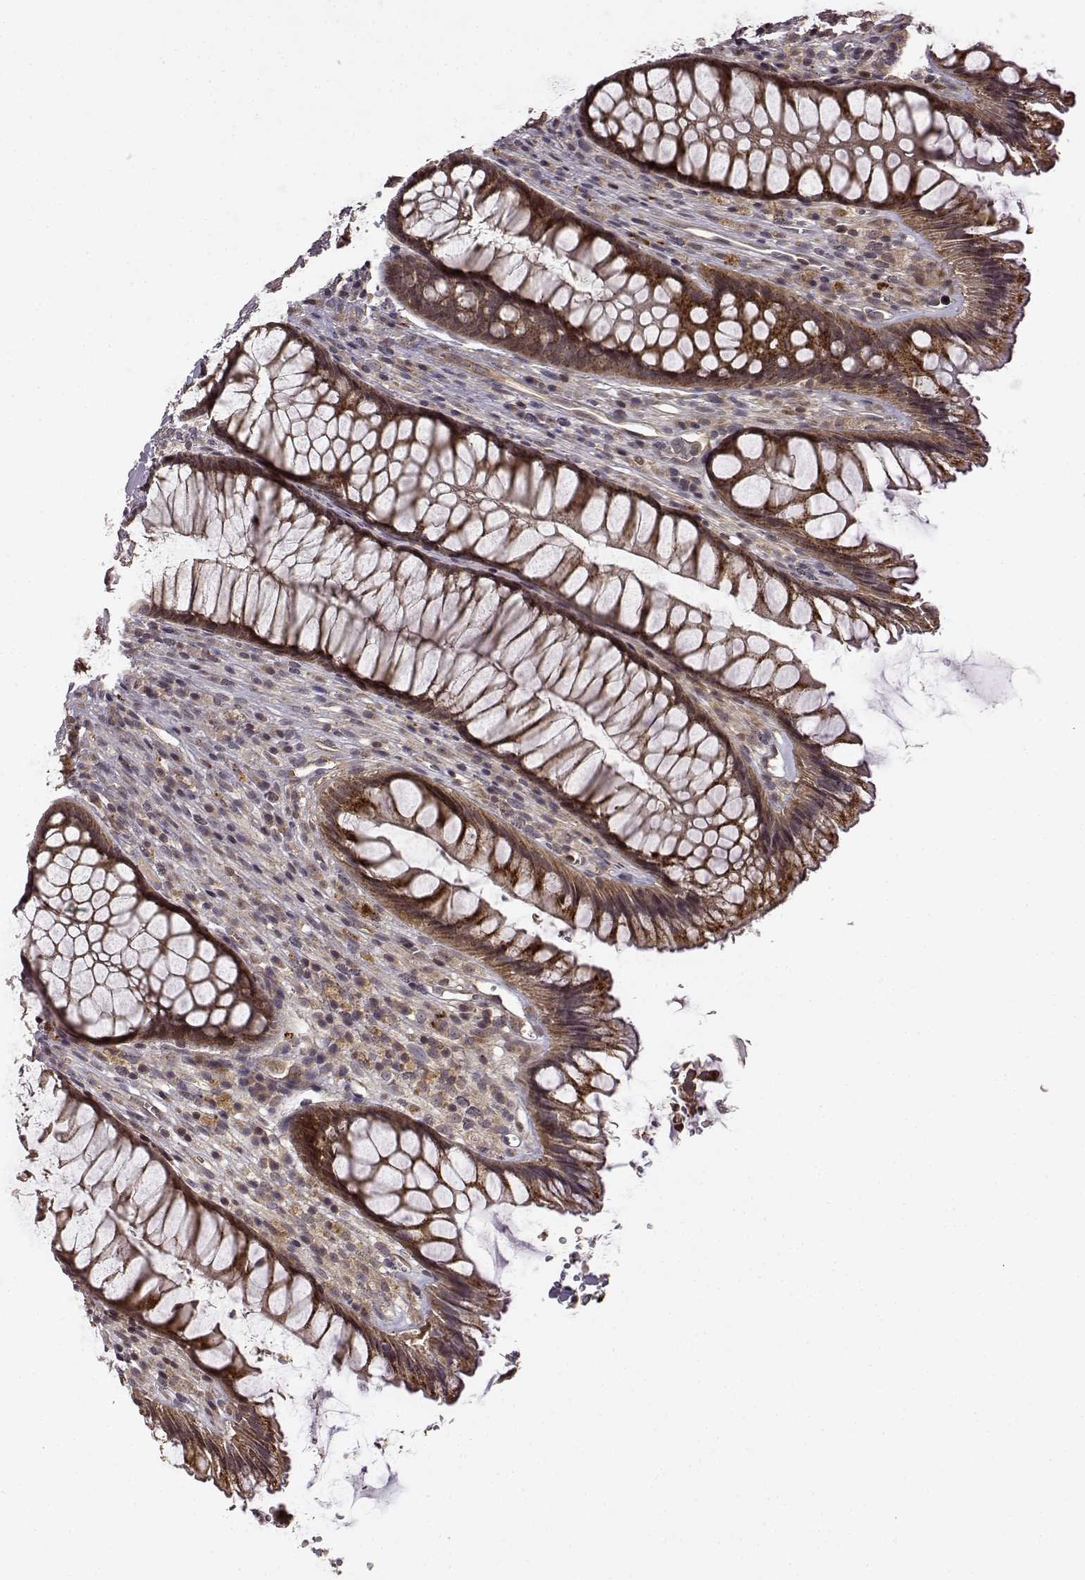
{"staining": {"intensity": "strong", "quantity": "25%-75%", "location": "cytoplasmic/membranous"}, "tissue": "rectum", "cell_type": "Glandular cells", "image_type": "normal", "snomed": [{"axis": "morphology", "description": "Normal tissue, NOS"}, {"axis": "topography", "description": "Smooth muscle"}, {"axis": "topography", "description": "Rectum"}], "caption": "A brown stain shows strong cytoplasmic/membranous positivity of a protein in glandular cells of unremarkable human rectum. The staining is performed using DAB (3,3'-diaminobenzidine) brown chromogen to label protein expression. The nuclei are counter-stained blue using hematoxylin.", "gene": "TRMU", "patient": {"sex": "male", "age": 53}}